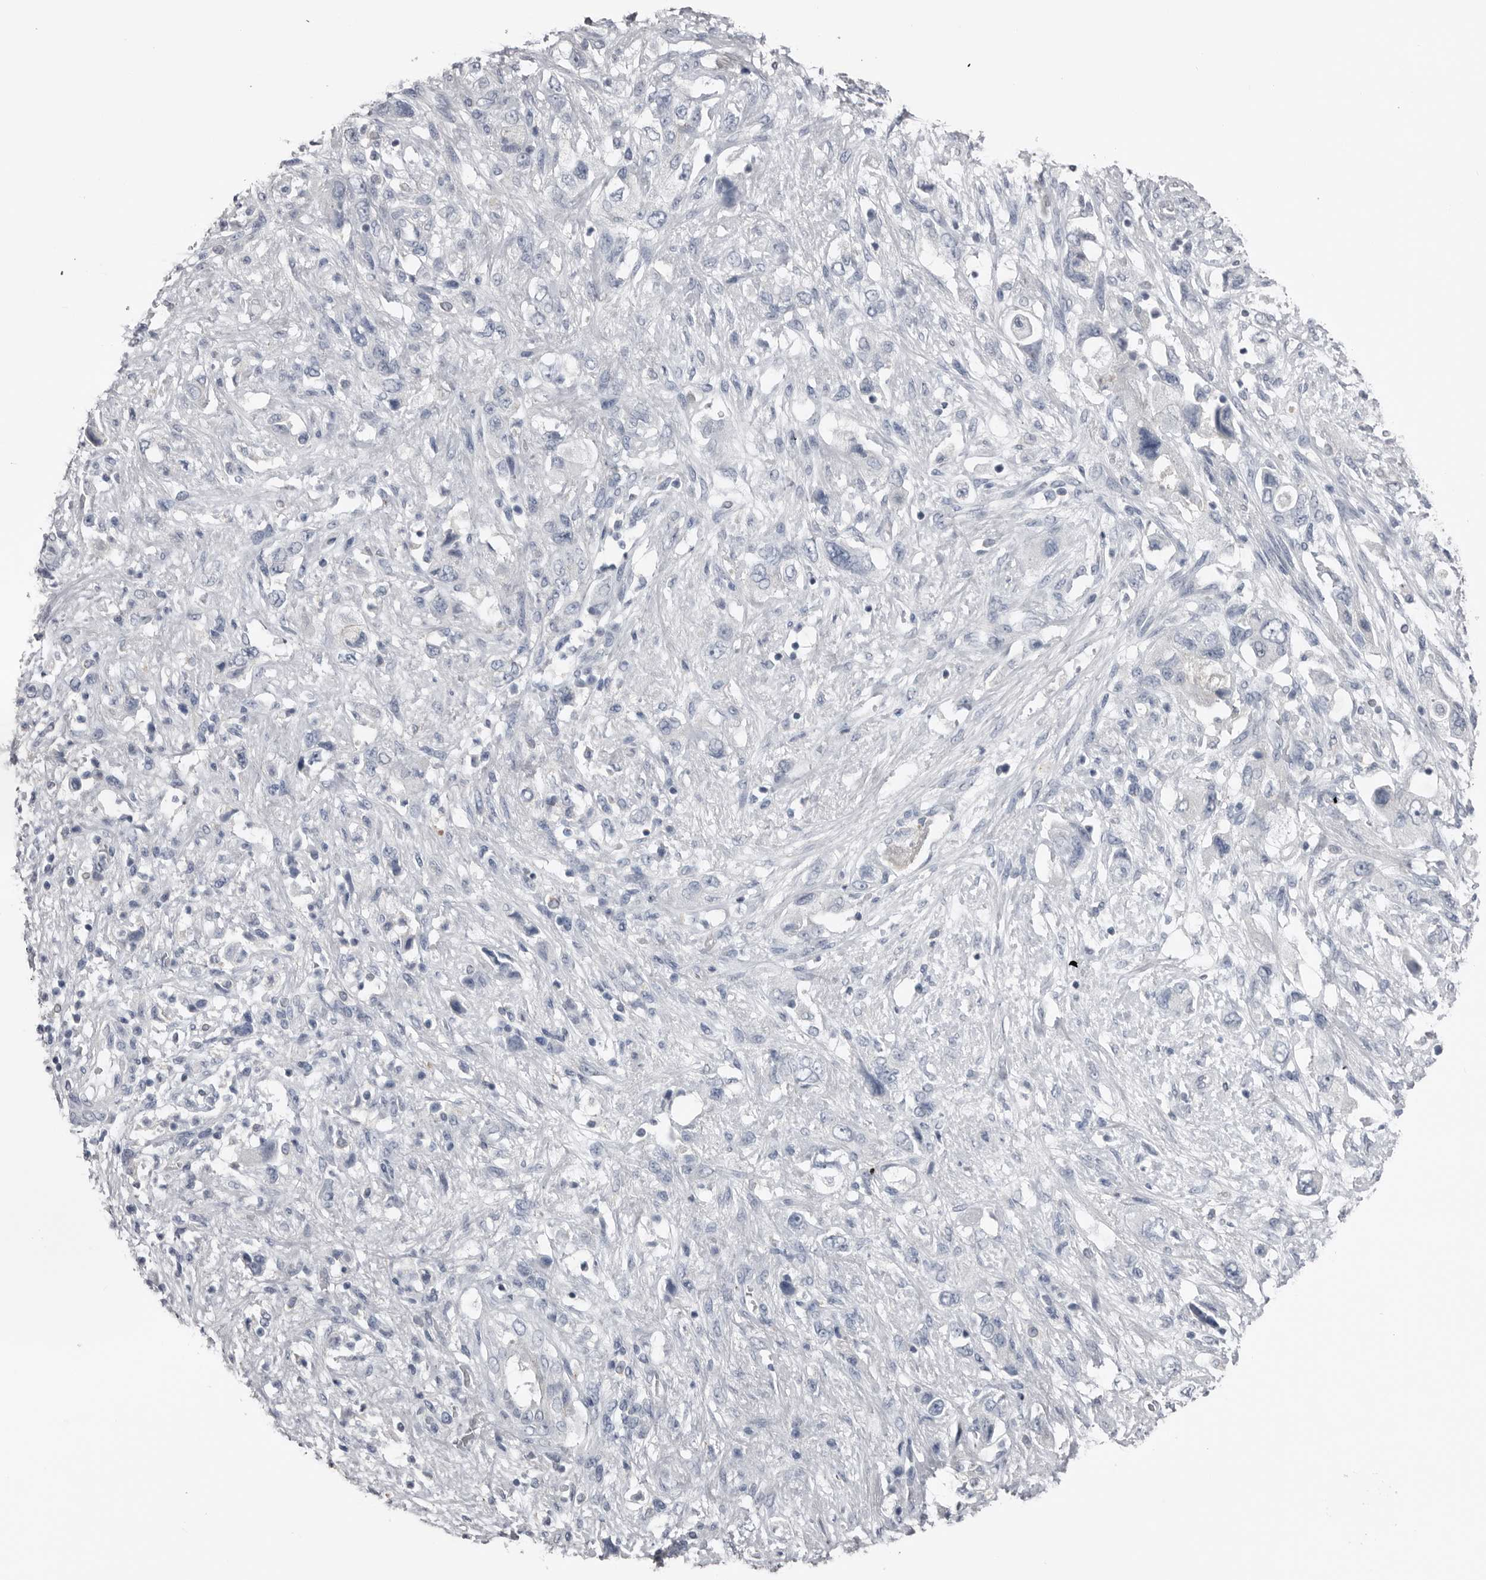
{"staining": {"intensity": "negative", "quantity": "none", "location": "none"}, "tissue": "pancreatic cancer", "cell_type": "Tumor cells", "image_type": "cancer", "snomed": [{"axis": "morphology", "description": "Adenocarcinoma, NOS"}, {"axis": "topography", "description": "Pancreas"}], "caption": "Tumor cells show no significant staining in adenocarcinoma (pancreatic).", "gene": "FABP7", "patient": {"sex": "female", "age": 73}}